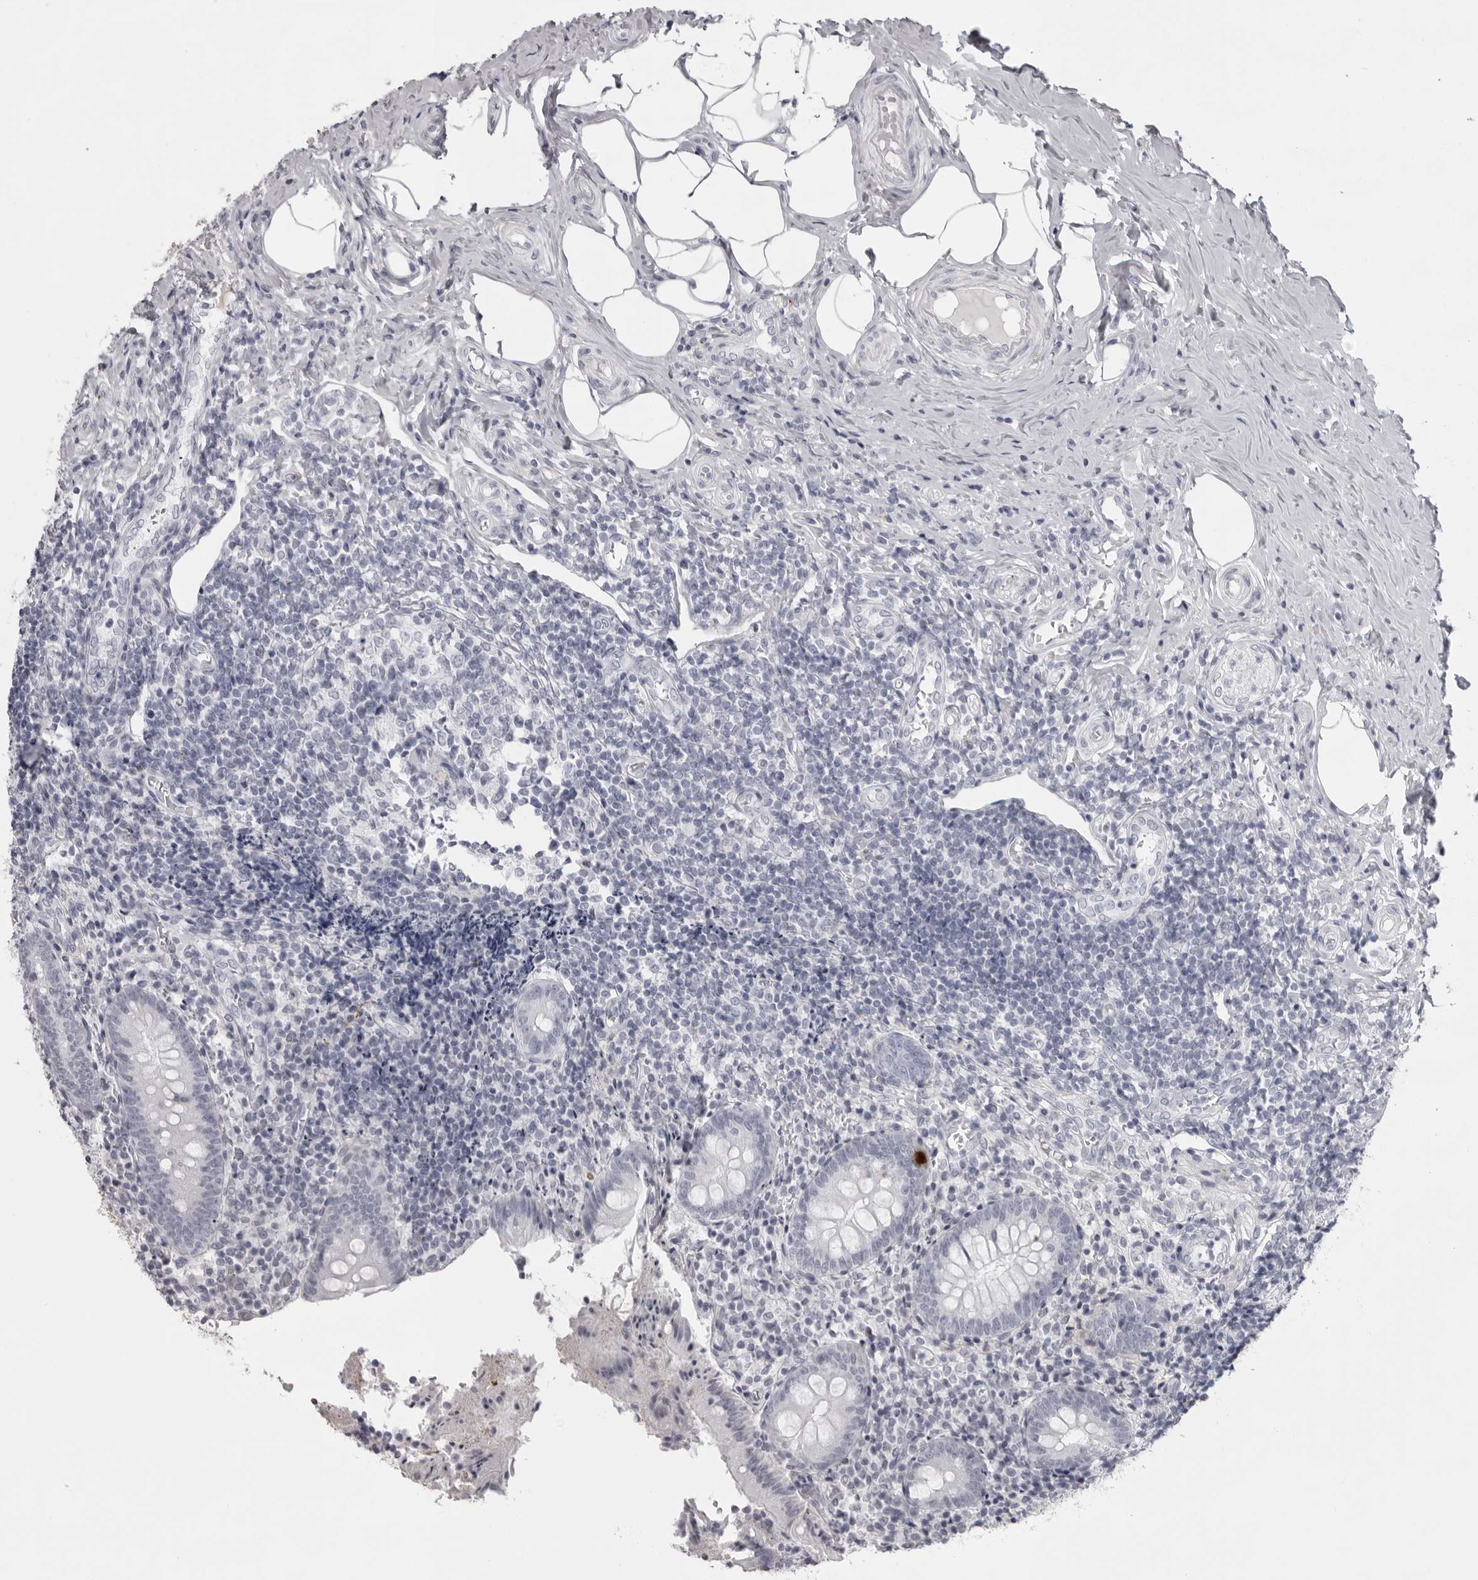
{"staining": {"intensity": "strong", "quantity": "<25%", "location": "cytoplasmic/membranous"}, "tissue": "appendix", "cell_type": "Glandular cells", "image_type": "normal", "snomed": [{"axis": "morphology", "description": "Normal tissue, NOS"}, {"axis": "topography", "description": "Appendix"}], "caption": "Immunohistochemical staining of normal human appendix exhibits <25% levels of strong cytoplasmic/membranous protein positivity in approximately <25% of glandular cells.", "gene": "NUDT18", "patient": {"sex": "female", "age": 17}}